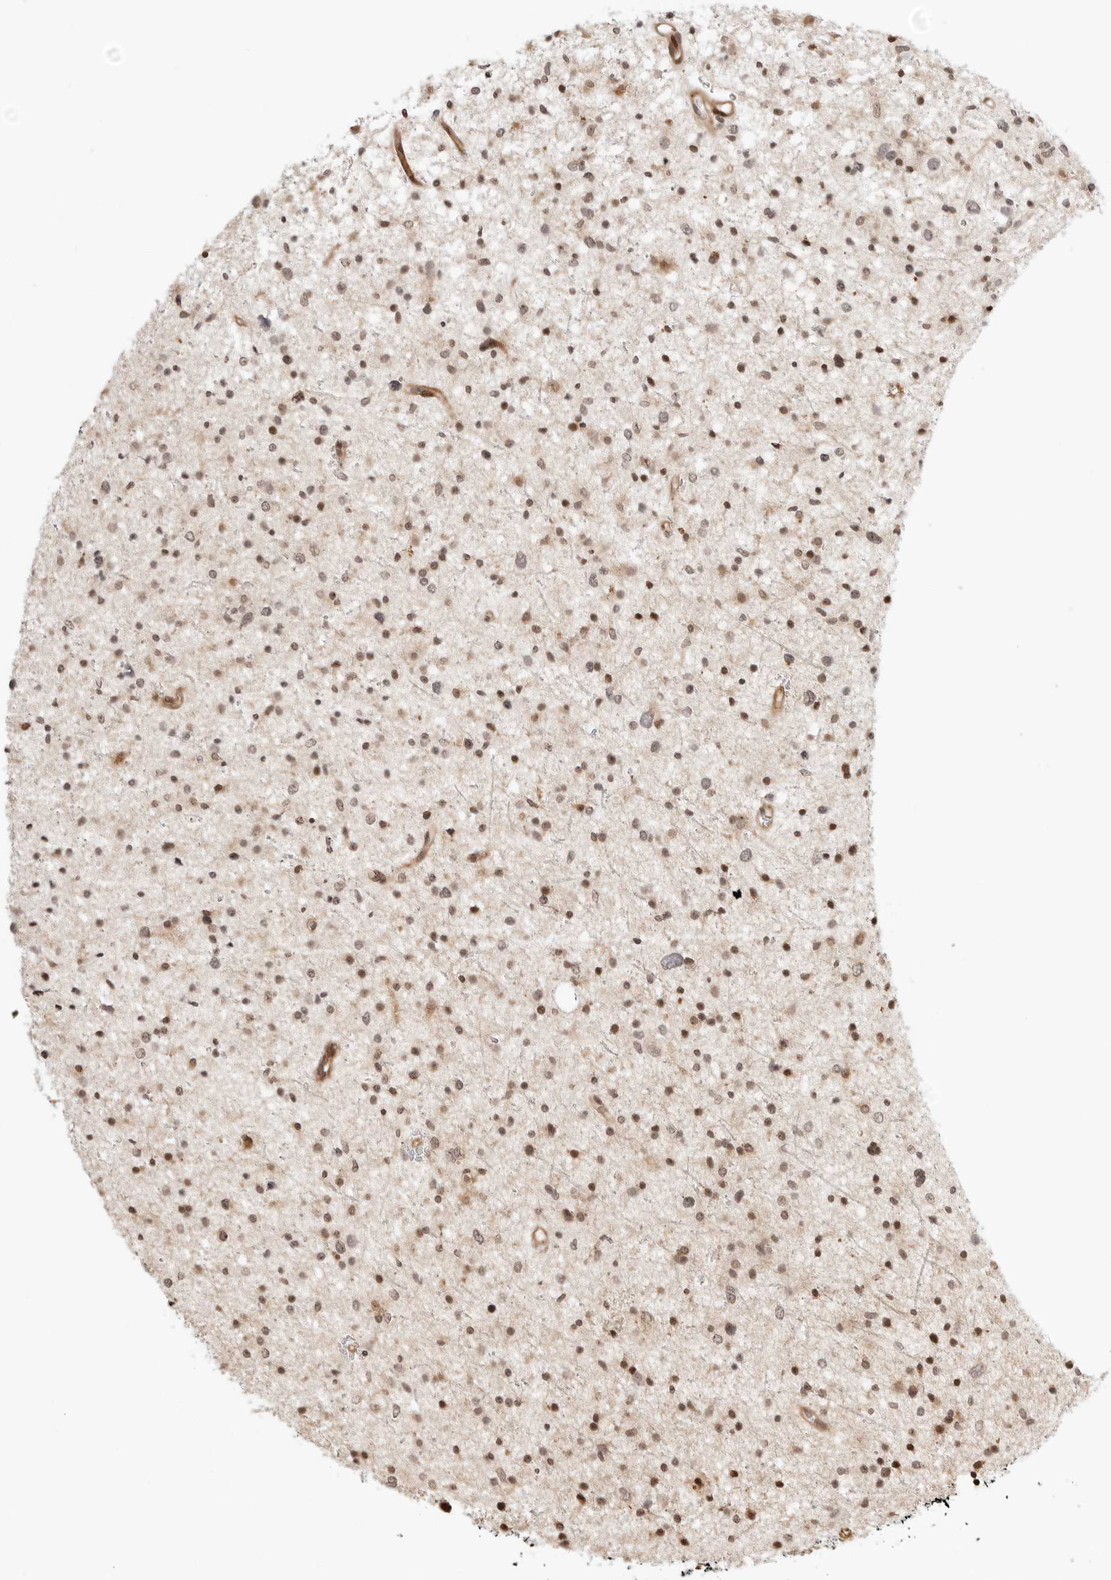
{"staining": {"intensity": "moderate", "quantity": ">75%", "location": "nuclear"}, "tissue": "glioma", "cell_type": "Tumor cells", "image_type": "cancer", "snomed": [{"axis": "morphology", "description": "Glioma, malignant, Low grade"}, {"axis": "topography", "description": "Brain"}], "caption": "Protein analysis of malignant glioma (low-grade) tissue shows moderate nuclear expression in about >75% of tumor cells. Nuclei are stained in blue.", "gene": "GEM", "patient": {"sex": "female", "age": 37}}